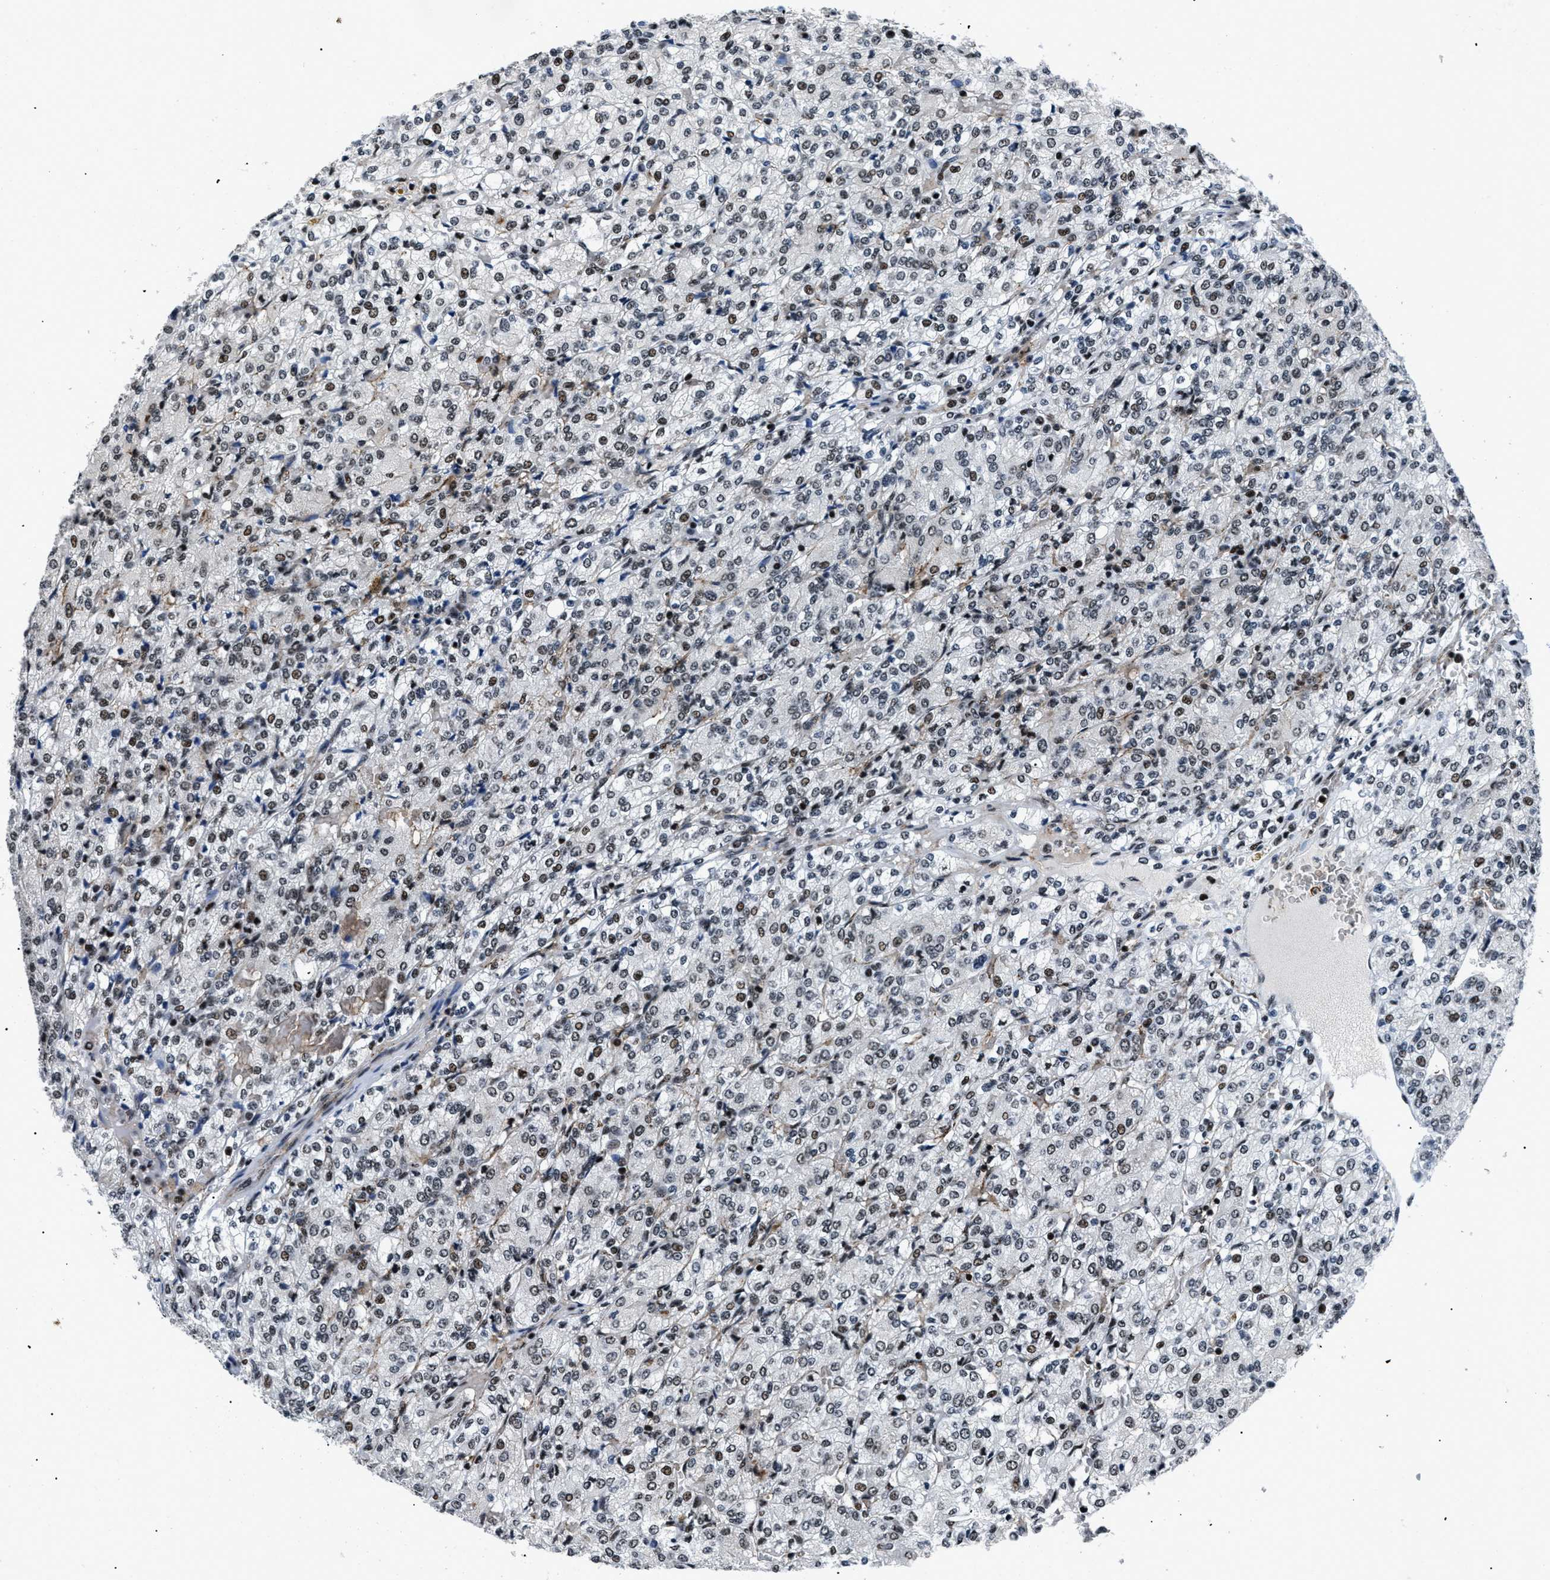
{"staining": {"intensity": "strong", "quantity": ">75%", "location": "nuclear"}, "tissue": "renal cancer", "cell_type": "Tumor cells", "image_type": "cancer", "snomed": [{"axis": "morphology", "description": "Adenocarcinoma, NOS"}, {"axis": "topography", "description": "Kidney"}], "caption": "Immunohistochemistry of adenocarcinoma (renal) demonstrates high levels of strong nuclear staining in approximately >75% of tumor cells.", "gene": "SMARCB1", "patient": {"sex": "male", "age": 77}}